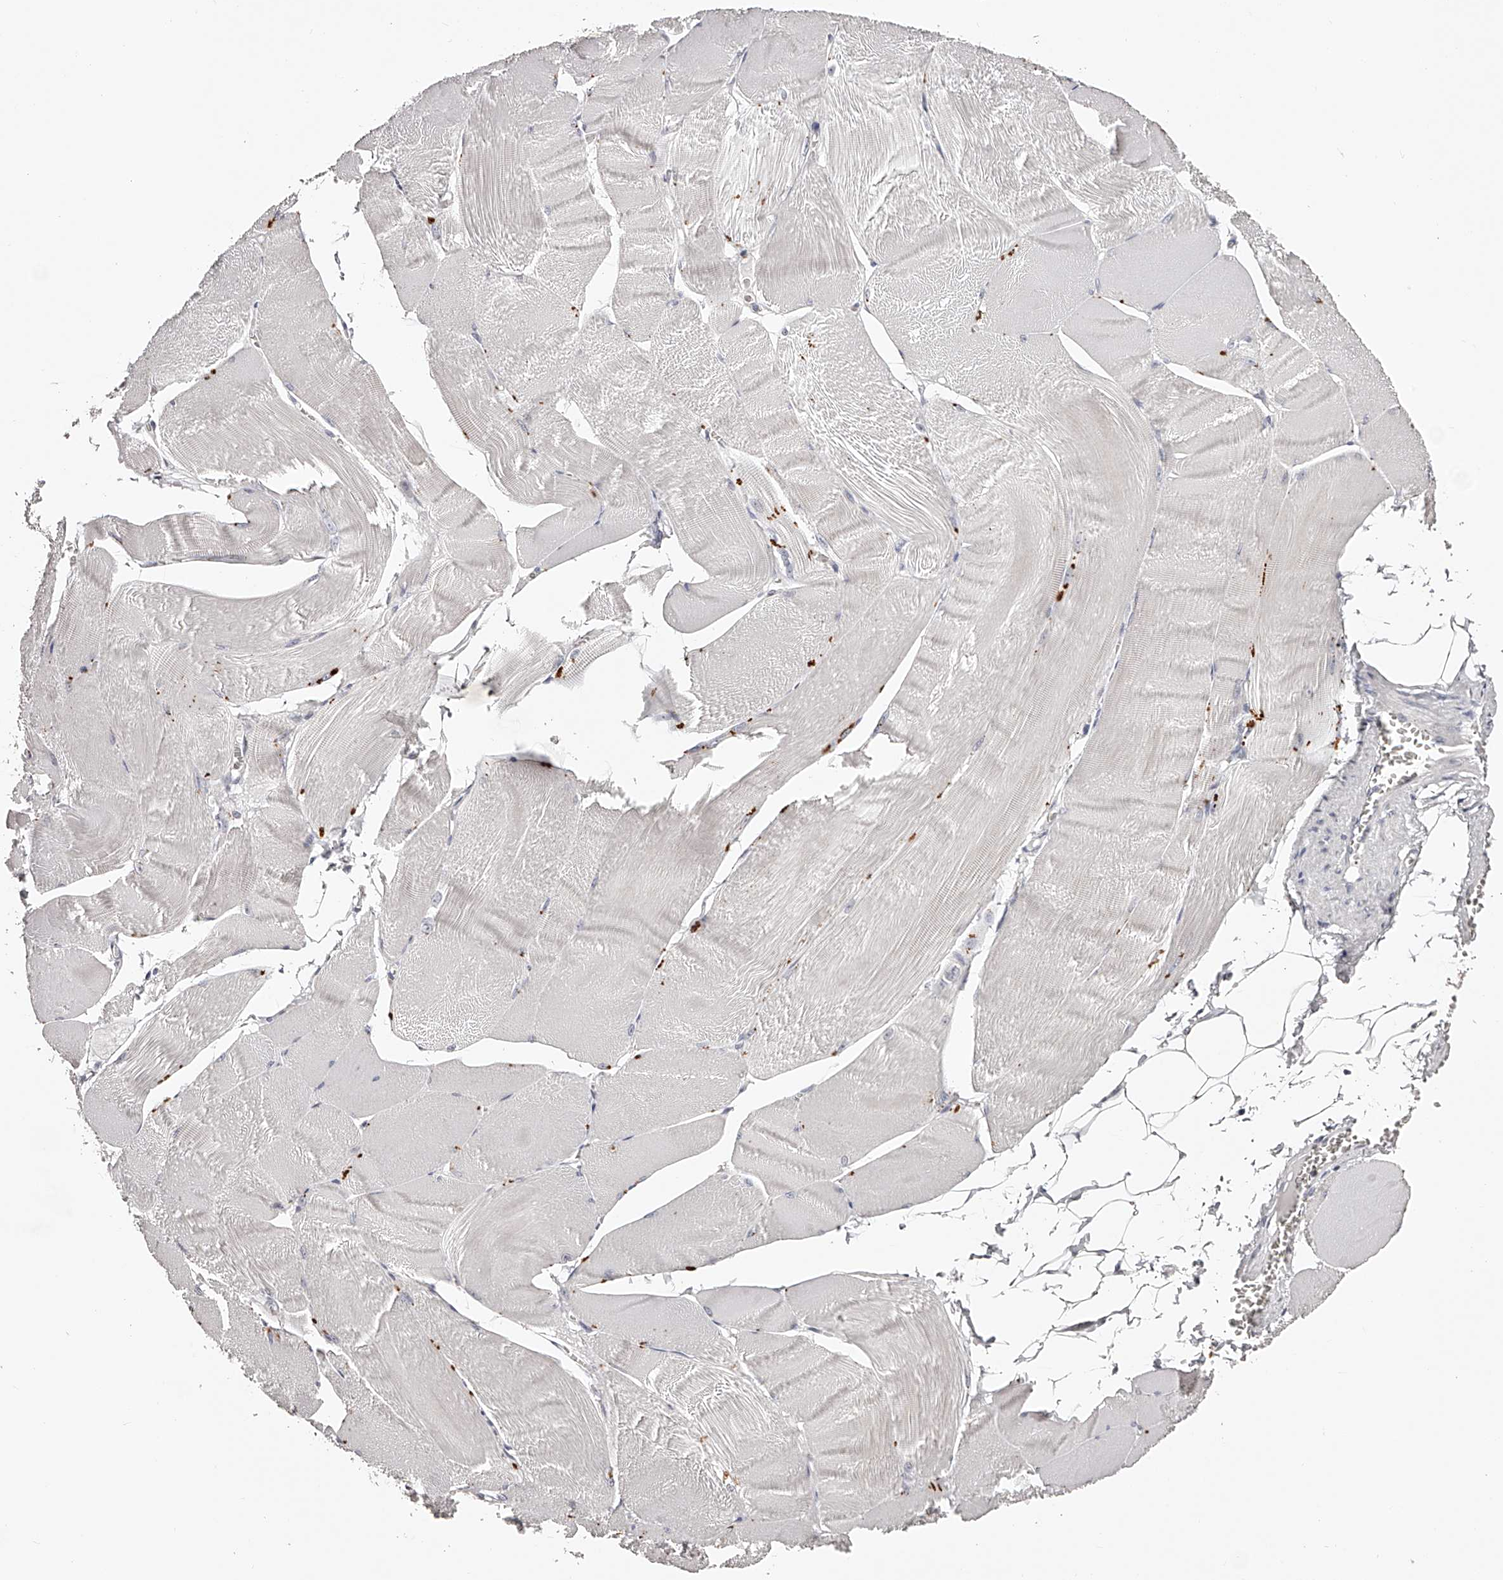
{"staining": {"intensity": "negative", "quantity": "none", "location": "none"}, "tissue": "skeletal muscle", "cell_type": "Myocytes", "image_type": "normal", "snomed": [{"axis": "morphology", "description": "Normal tissue, NOS"}, {"axis": "morphology", "description": "Basal cell carcinoma"}, {"axis": "topography", "description": "Skeletal muscle"}], "caption": "DAB immunohistochemical staining of benign human skeletal muscle shows no significant expression in myocytes.", "gene": "SLC35D3", "patient": {"sex": "female", "age": 64}}